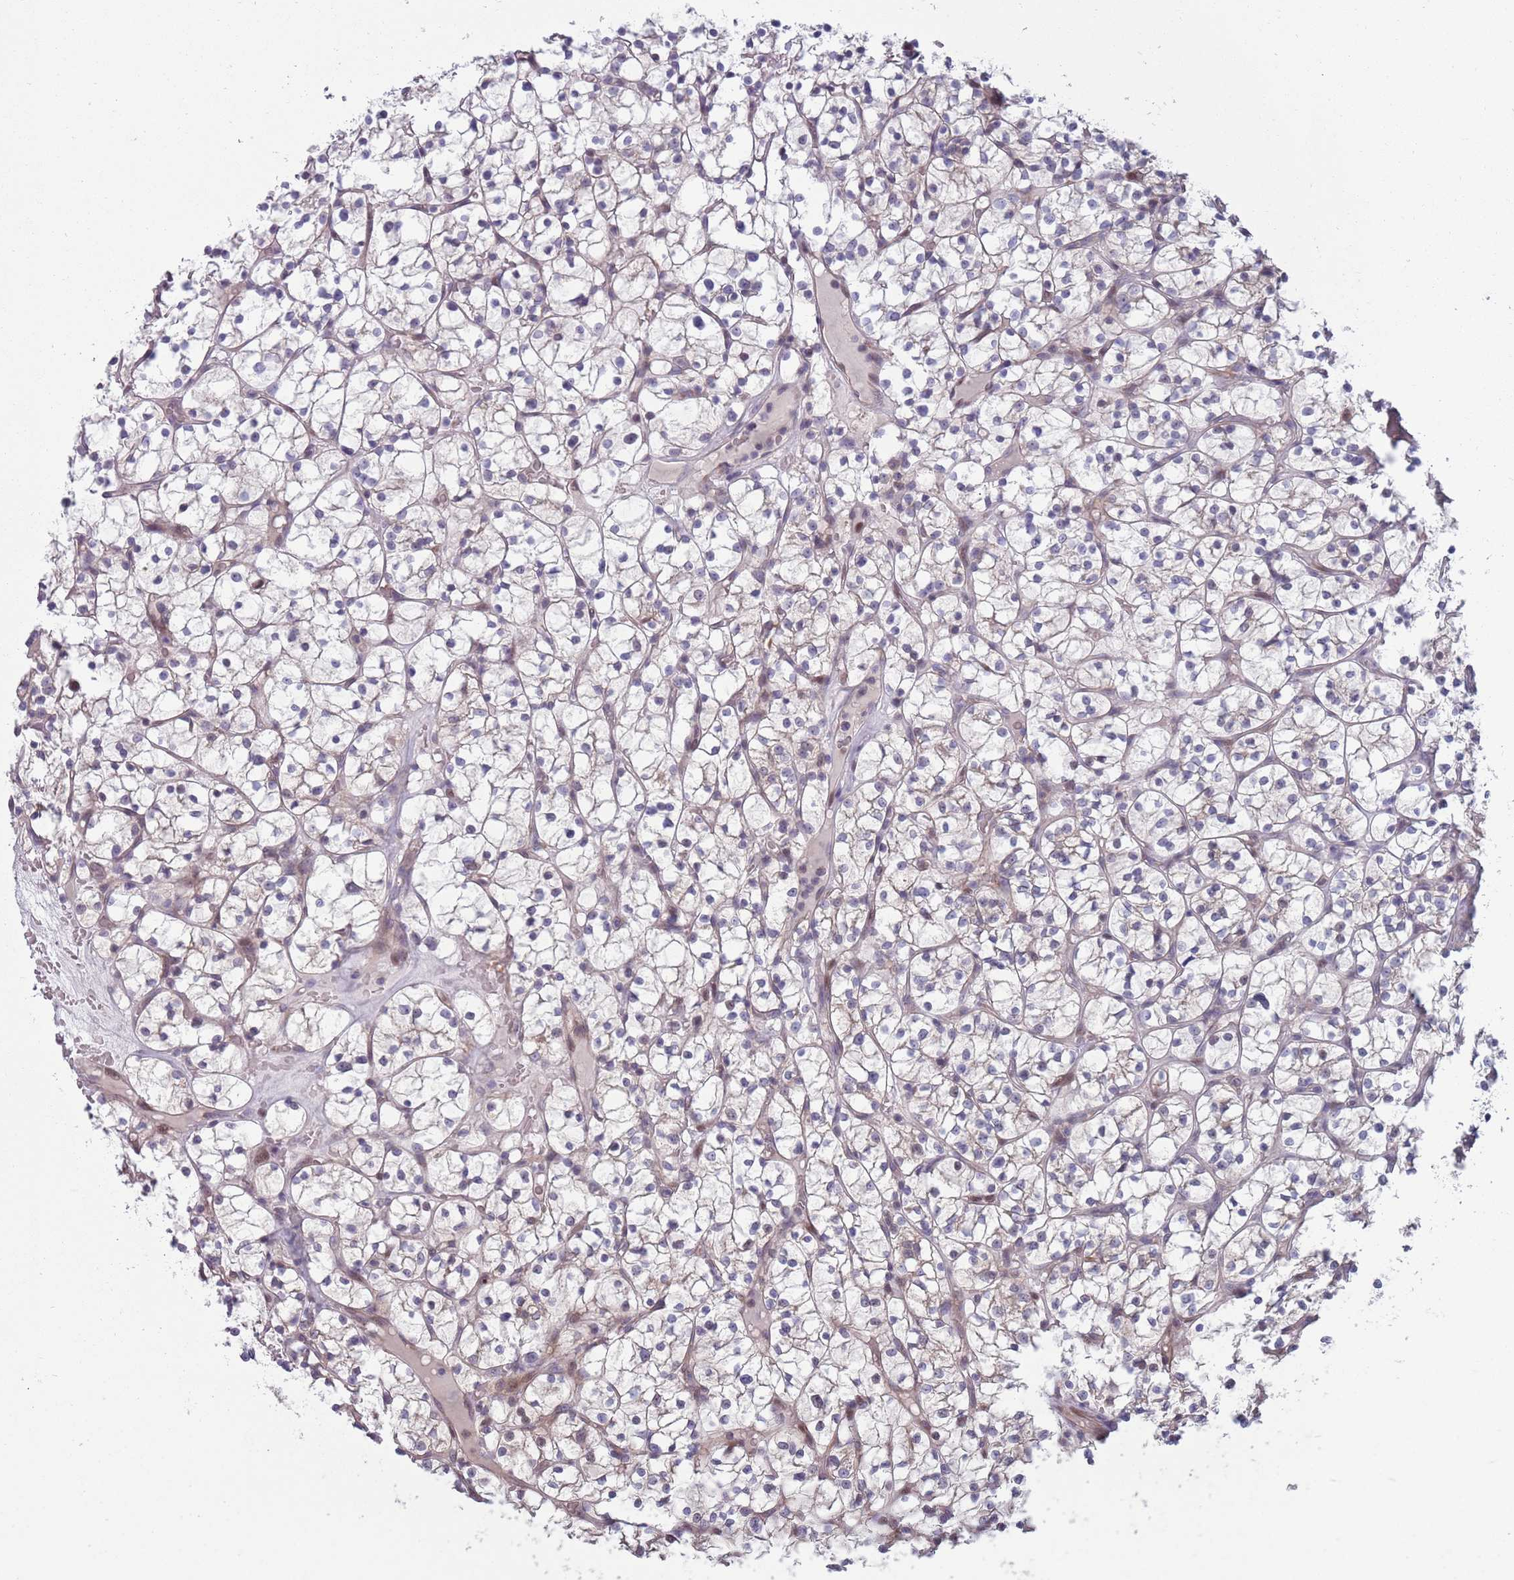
{"staining": {"intensity": "negative", "quantity": "none", "location": "none"}, "tissue": "renal cancer", "cell_type": "Tumor cells", "image_type": "cancer", "snomed": [{"axis": "morphology", "description": "Adenocarcinoma, NOS"}, {"axis": "topography", "description": "Kidney"}], "caption": "Human adenocarcinoma (renal) stained for a protein using IHC reveals no expression in tumor cells.", "gene": "CLNS1A", "patient": {"sex": "female", "age": 64}}